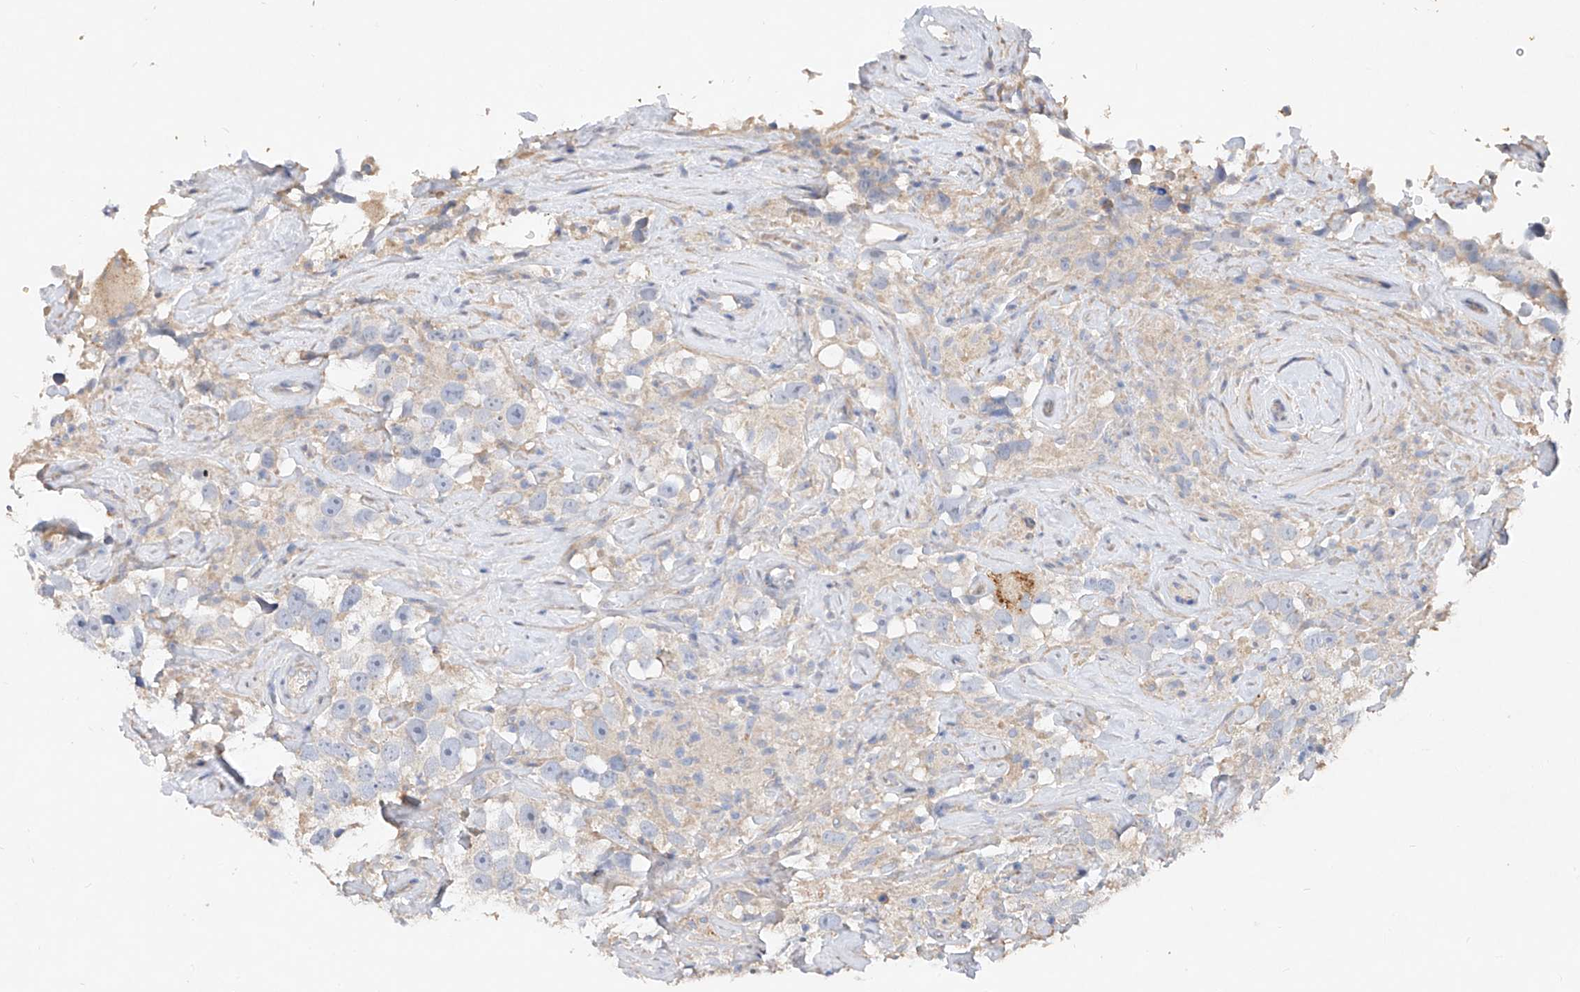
{"staining": {"intensity": "negative", "quantity": "none", "location": "none"}, "tissue": "testis cancer", "cell_type": "Tumor cells", "image_type": "cancer", "snomed": [{"axis": "morphology", "description": "Seminoma, NOS"}, {"axis": "topography", "description": "Testis"}], "caption": "High power microscopy image of an IHC histopathology image of testis cancer, revealing no significant staining in tumor cells.", "gene": "AMD1", "patient": {"sex": "male", "age": 49}}